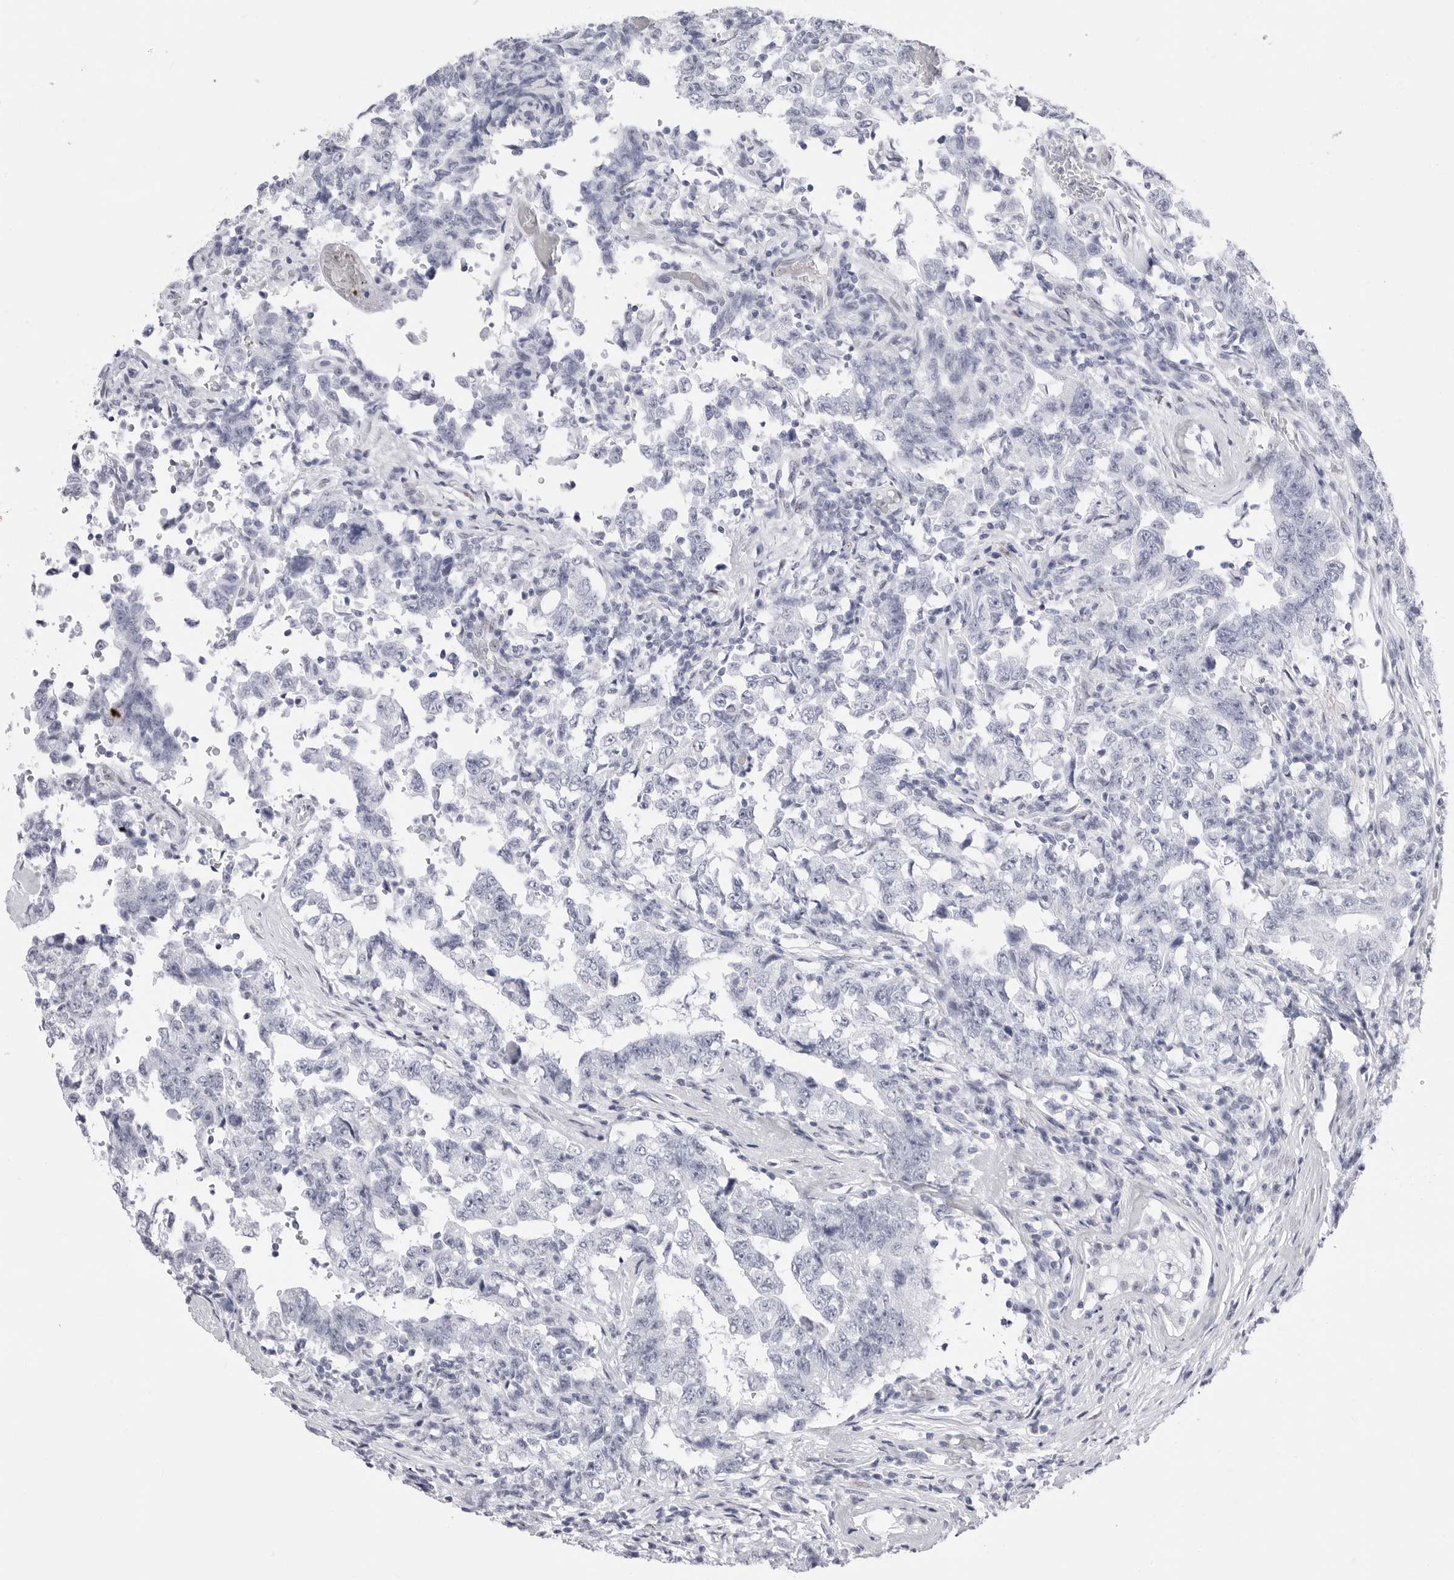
{"staining": {"intensity": "negative", "quantity": "none", "location": "none"}, "tissue": "testis cancer", "cell_type": "Tumor cells", "image_type": "cancer", "snomed": [{"axis": "morphology", "description": "Carcinoma, Embryonal, NOS"}, {"axis": "topography", "description": "Testis"}], "caption": "The photomicrograph displays no significant expression in tumor cells of testis cancer.", "gene": "TSSK1B", "patient": {"sex": "male", "age": 26}}